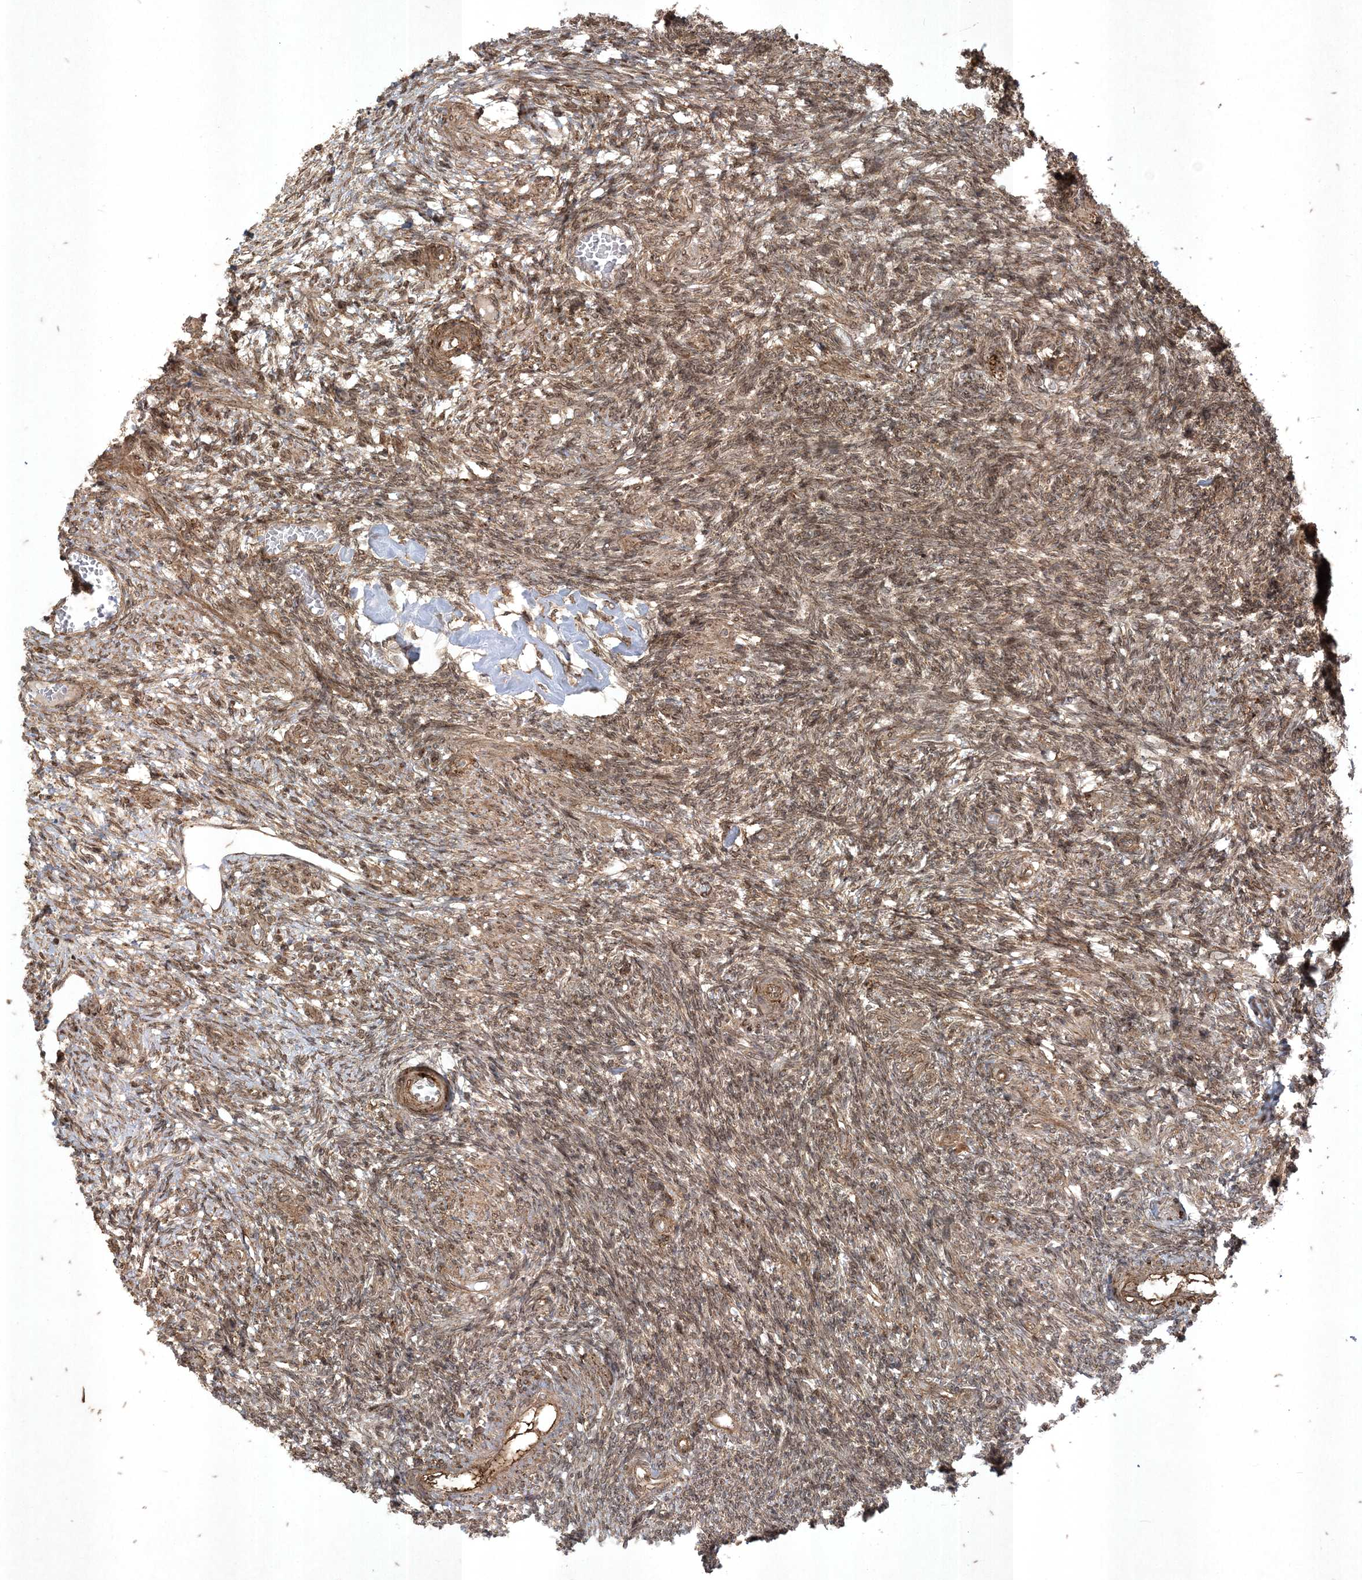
{"staining": {"intensity": "moderate", "quantity": ">75%", "location": "cytoplasmic/membranous,nuclear"}, "tissue": "ovary", "cell_type": "Ovarian stroma cells", "image_type": "normal", "snomed": [{"axis": "morphology", "description": "Normal tissue, NOS"}, {"axis": "topography", "description": "Ovary"}], "caption": "Unremarkable ovary was stained to show a protein in brown. There is medium levels of moderate cytoplasmic/membranous,nuclear expression in about >75% of ovarian stroma cells. The staining was performed using DAB (3,3'-diaminobenzidine), with brown indicating positive protein expression. Nuclei are stained blue with hematoxylin.", "gene": "RRAS", "patient": {"sex": "female", "age": 27}}